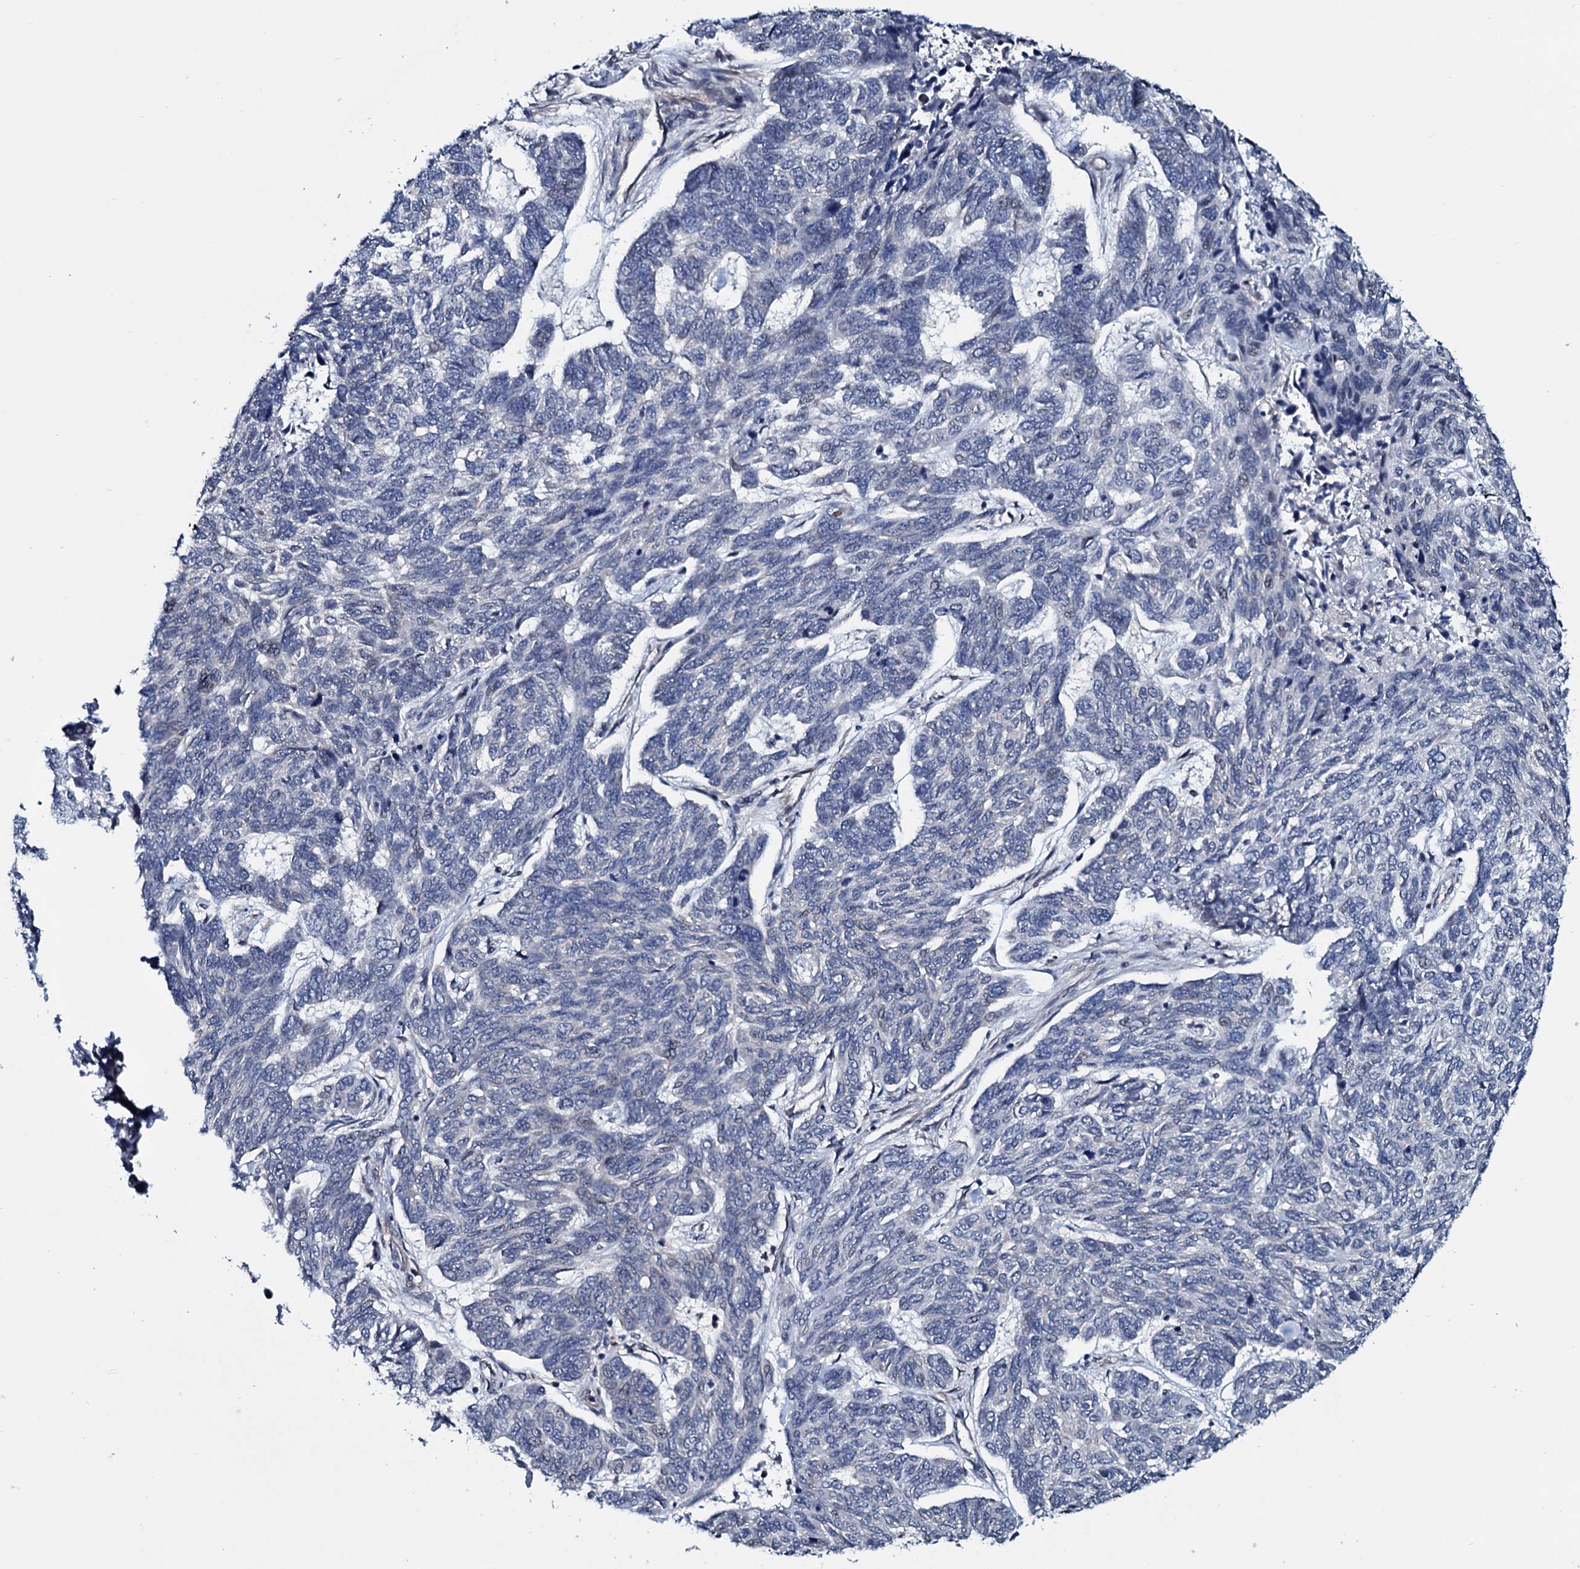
{"staining": {"intensity": "negative", "quantity": "none", "location": "none"}, "tissue": "skin cancer", "cell_type": "Tumor cells", "image_type": "cancer", "snomed": [{"axis": "morphology", "description": "Basal cell carcinoma"}, {"axis": "topography", "description": "Skin"}], "caption": "High magnification brightfield microscopy of skin basal cell carcinoma stained with DAB (brown) and counterstained with hematoxylin (blue): tumor cells show no significant expression.", "gene": "OGFOD2", "patient": {"sex": "female", "age": 65}}